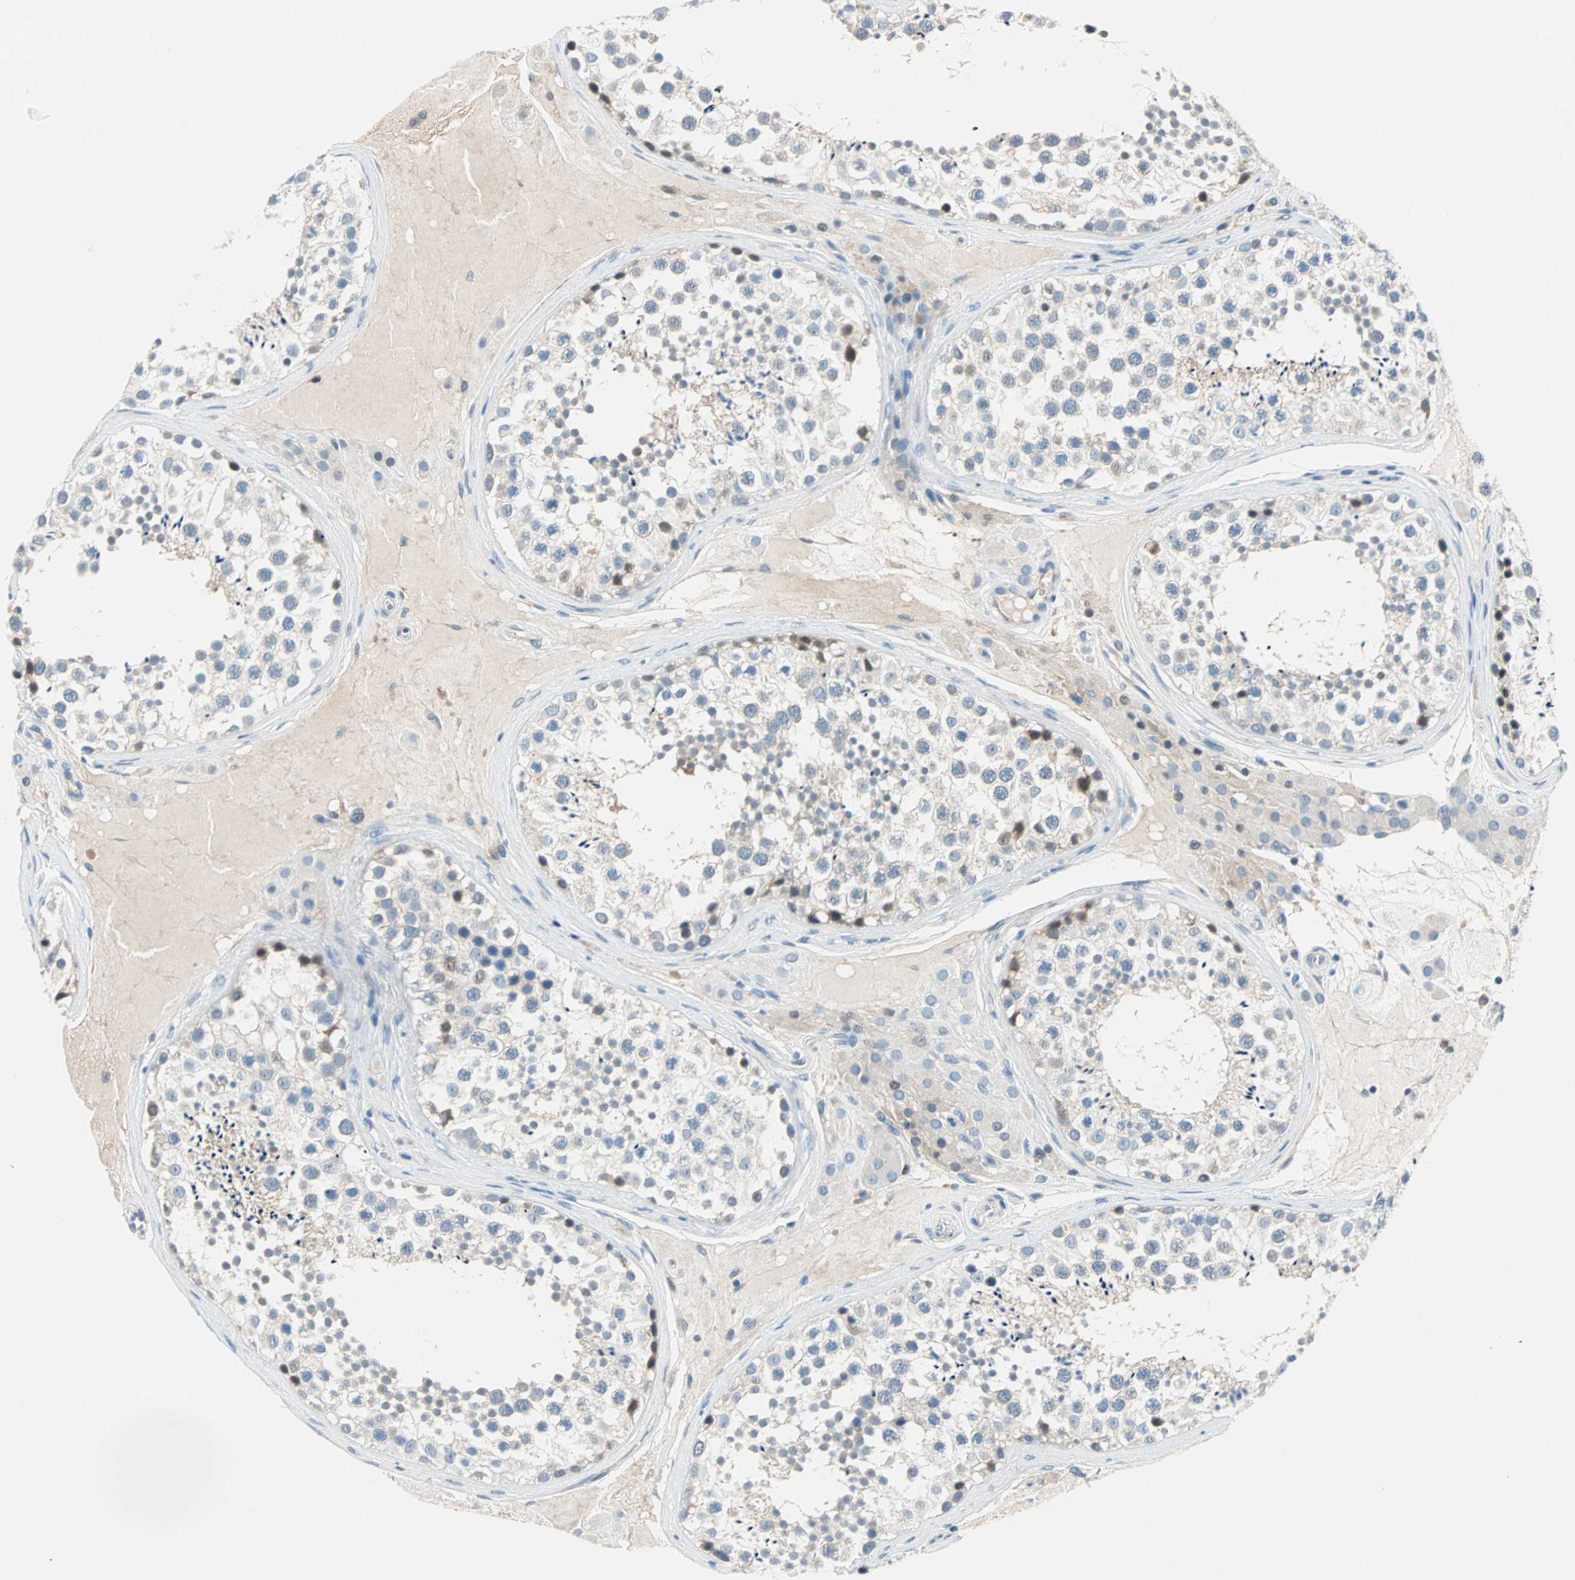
{"staining": {"intensity": "moderate", "quantity": "<25%", "location": "cytoplasmic/membranous"}, "tissue": "testis", "cell_type": "Cells in seminiferous ducts", "image_type": "normal", "snomed": [{"axis": "morphology", "description": "Normal tissue, NOS"}, {"axis": "topography", "description": "Testis"}], "caption": "There is low levels of moderate cytoplasmic/membranous positivity in cells in seminiferous ducts of benign testis, as demonstrated by immunohistochemical staining (brown color).", "gene": "TMEM163", "patient": {"sex": "male", "age": 46}}